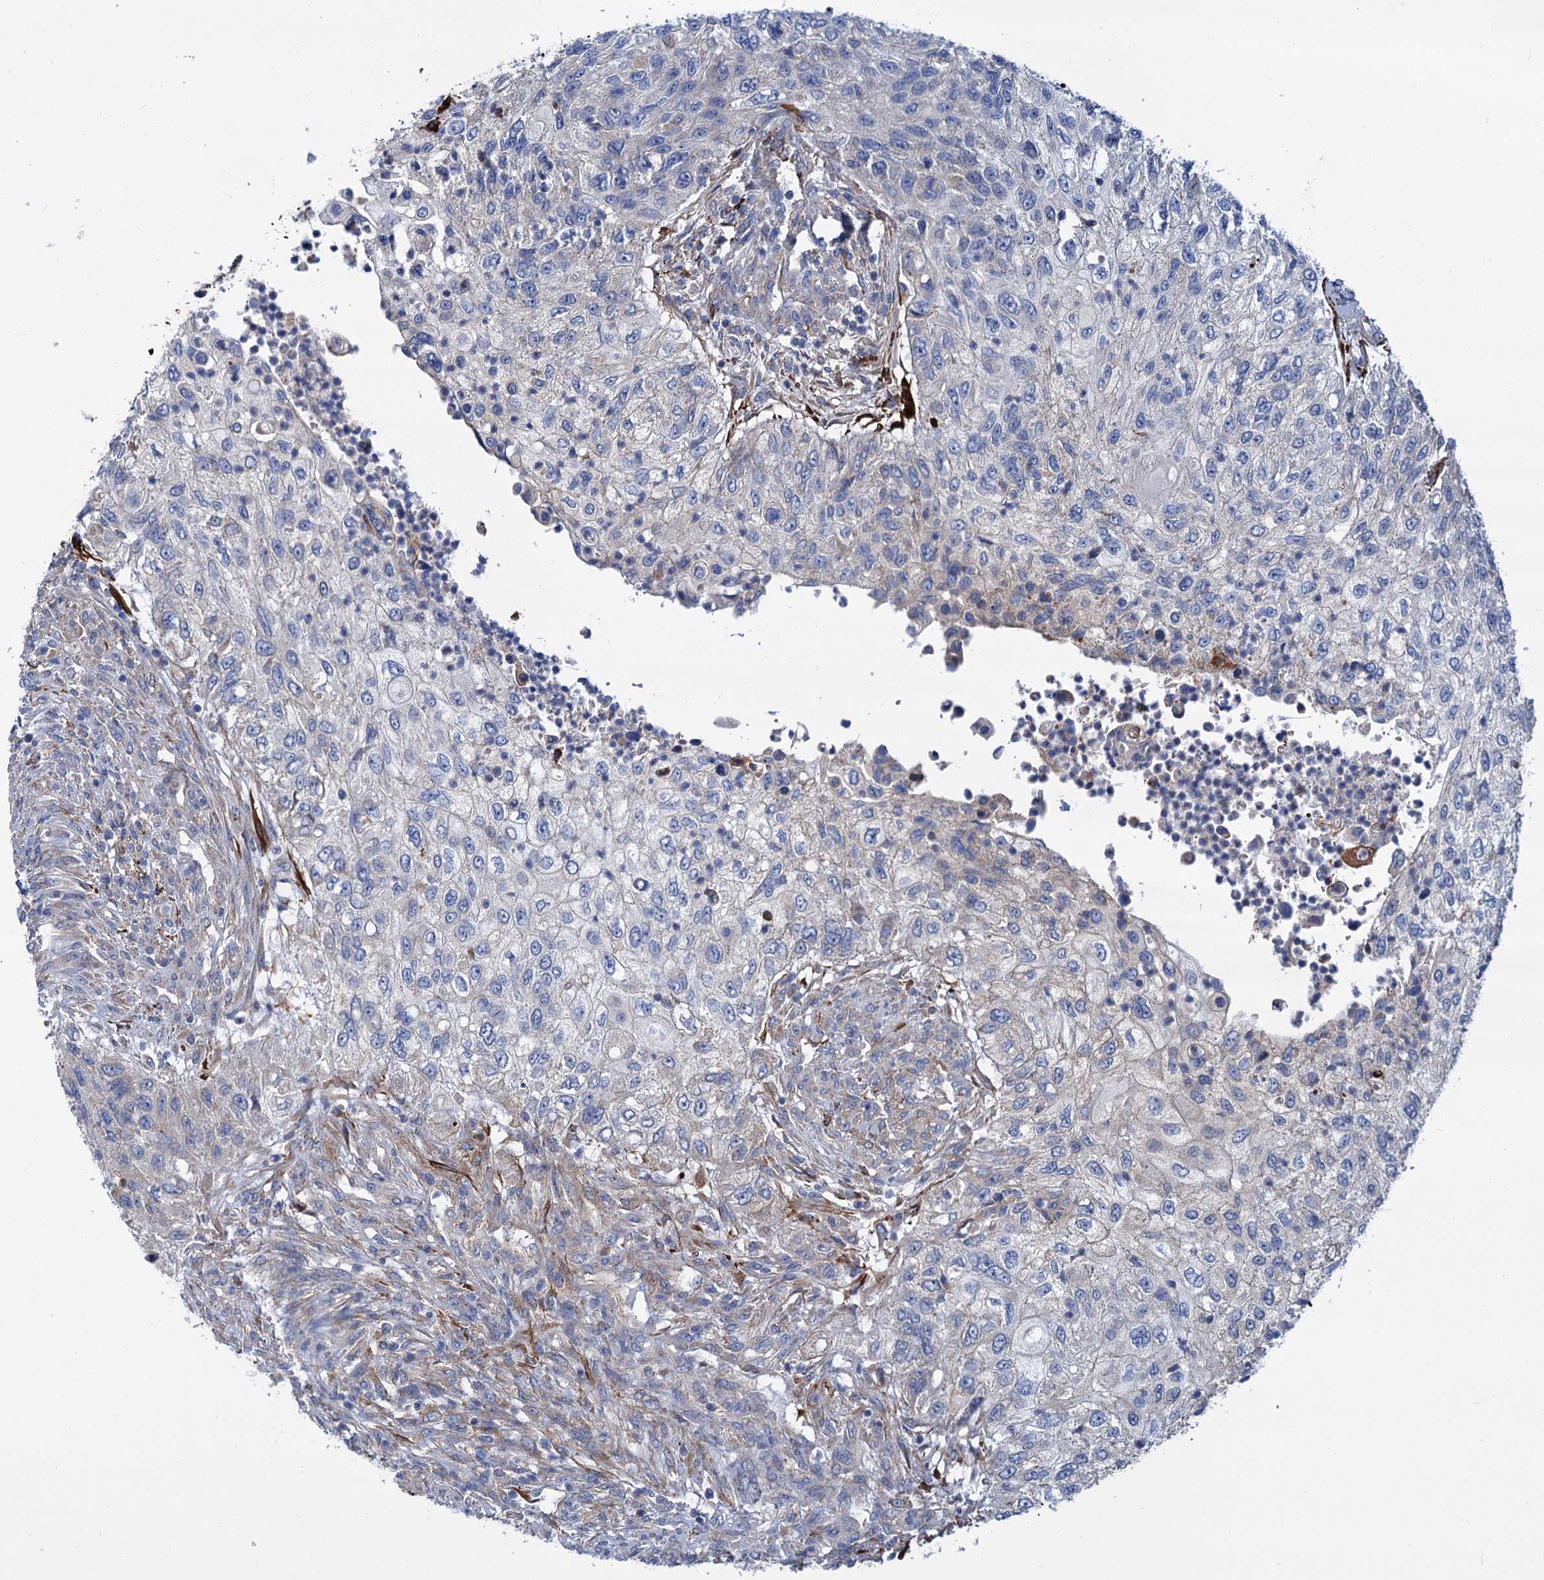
{"staining": {"intensity": "negative", "quantity": "none", "location": "none"}, "tissue": "urothelial cancer", "cell_type": "Tumor cells", "image_type": "cancer", "snomed": [{"axis": "morphology", "description": "Urothelial carcinoma, High grade"}, {"axis": "topography", "description": "Urinary bladder"}], "caption": "Tumor cells show no significant protein positivity in high-grade urothelial carcinoma. The staining is performed using DAB brown chromogen with nuclei counter-stained in using hematoxylin.", "gene": "TRIM55", "patient": {"sex": "female", "age": 60}}